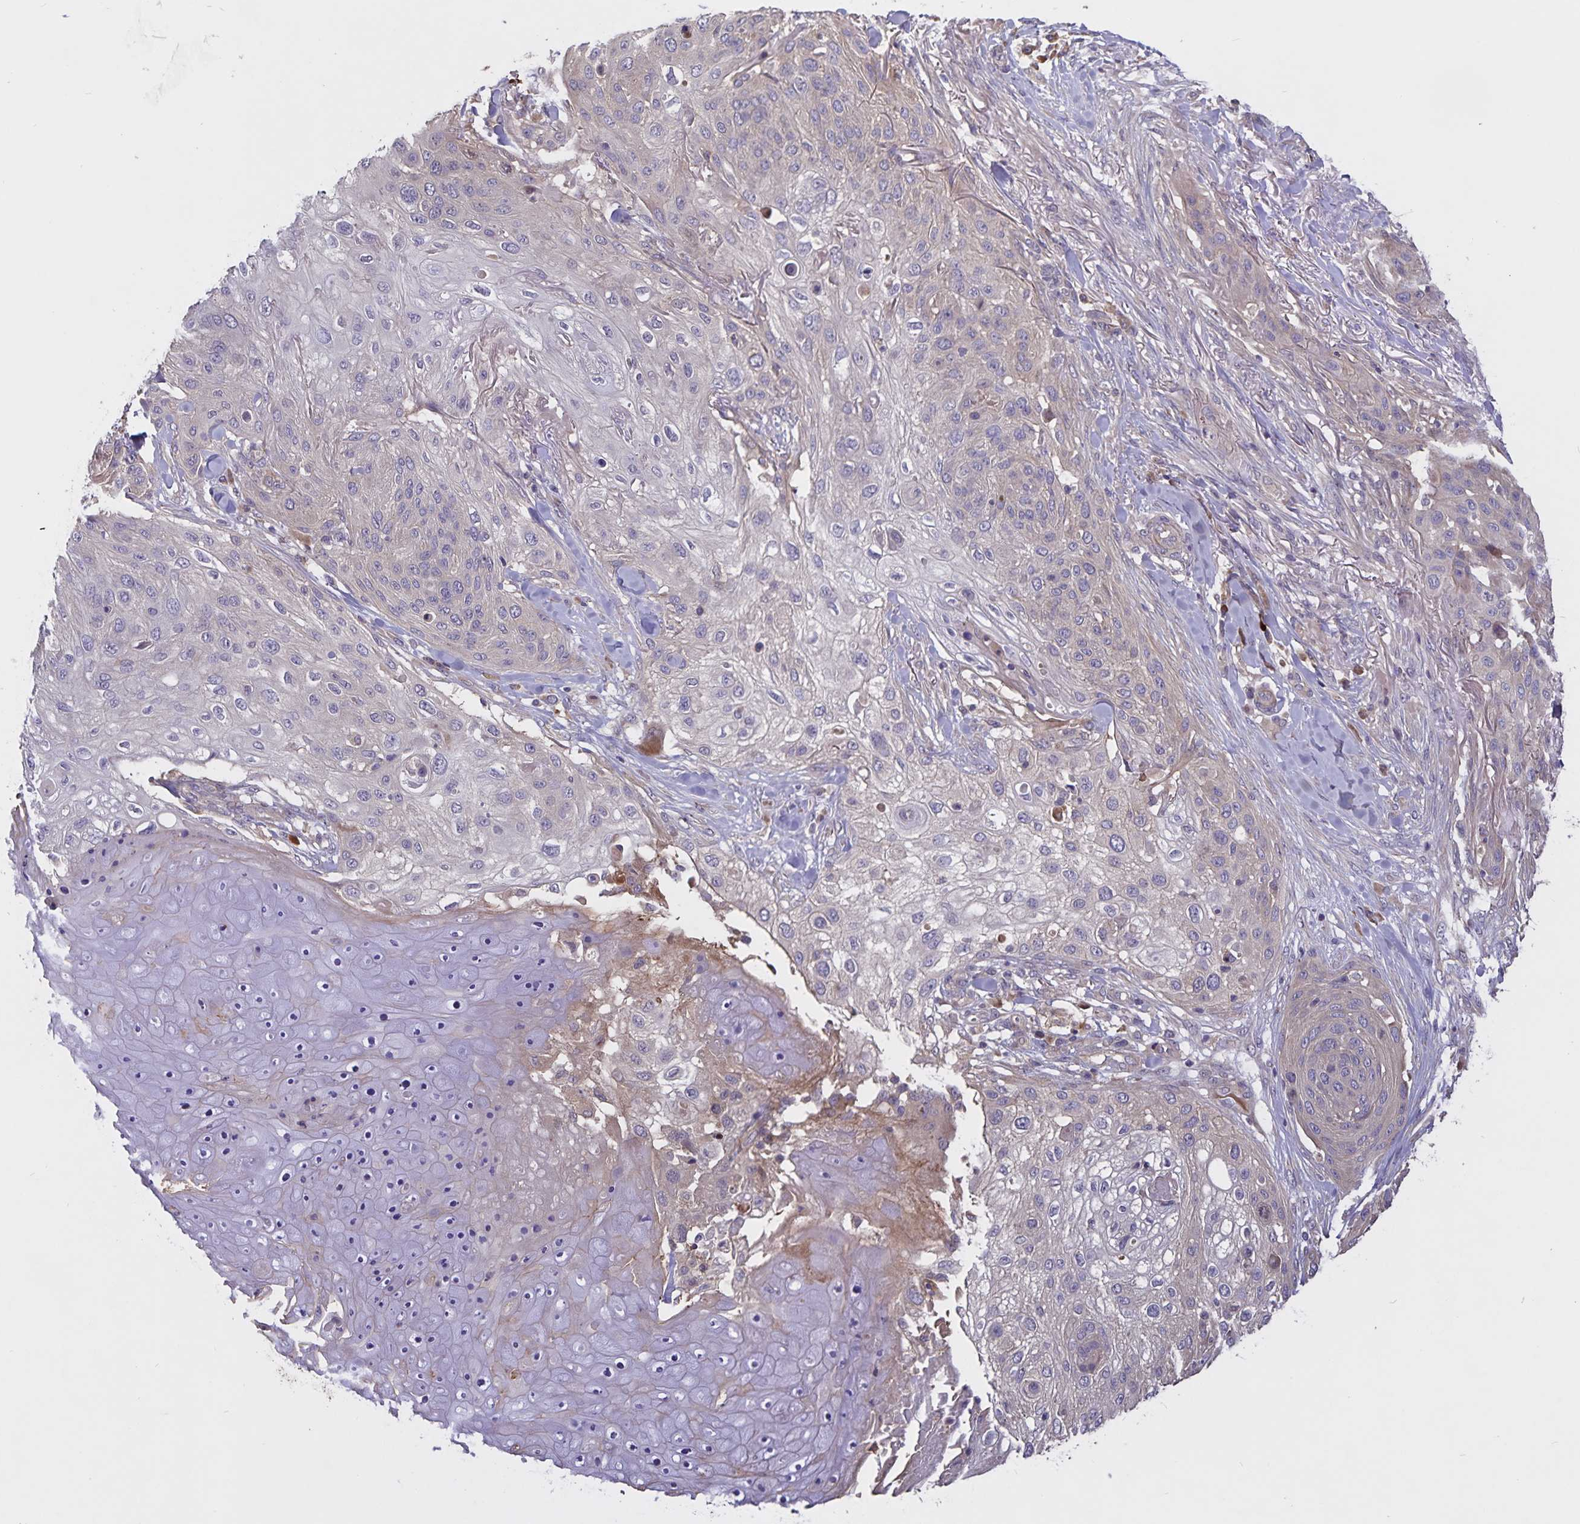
{"staining": {"intensity": "negative", "quantity": "none", "location": "none"}, "tissue": "skin cancer", "cell_type": "Tumor cells", "image_type": "cancer", "snomed": [{"axis": "morphology", "description": "Squamous cell carcinoma, NOS"}, {"axis": "topography", "description": "Skin"}], "caption": "Tumor cells show no significant positivity in skin cancer (squamous cell carcinoma).", "gene": "FBXL16", "patient": {"sex": "female", "age": 87}}